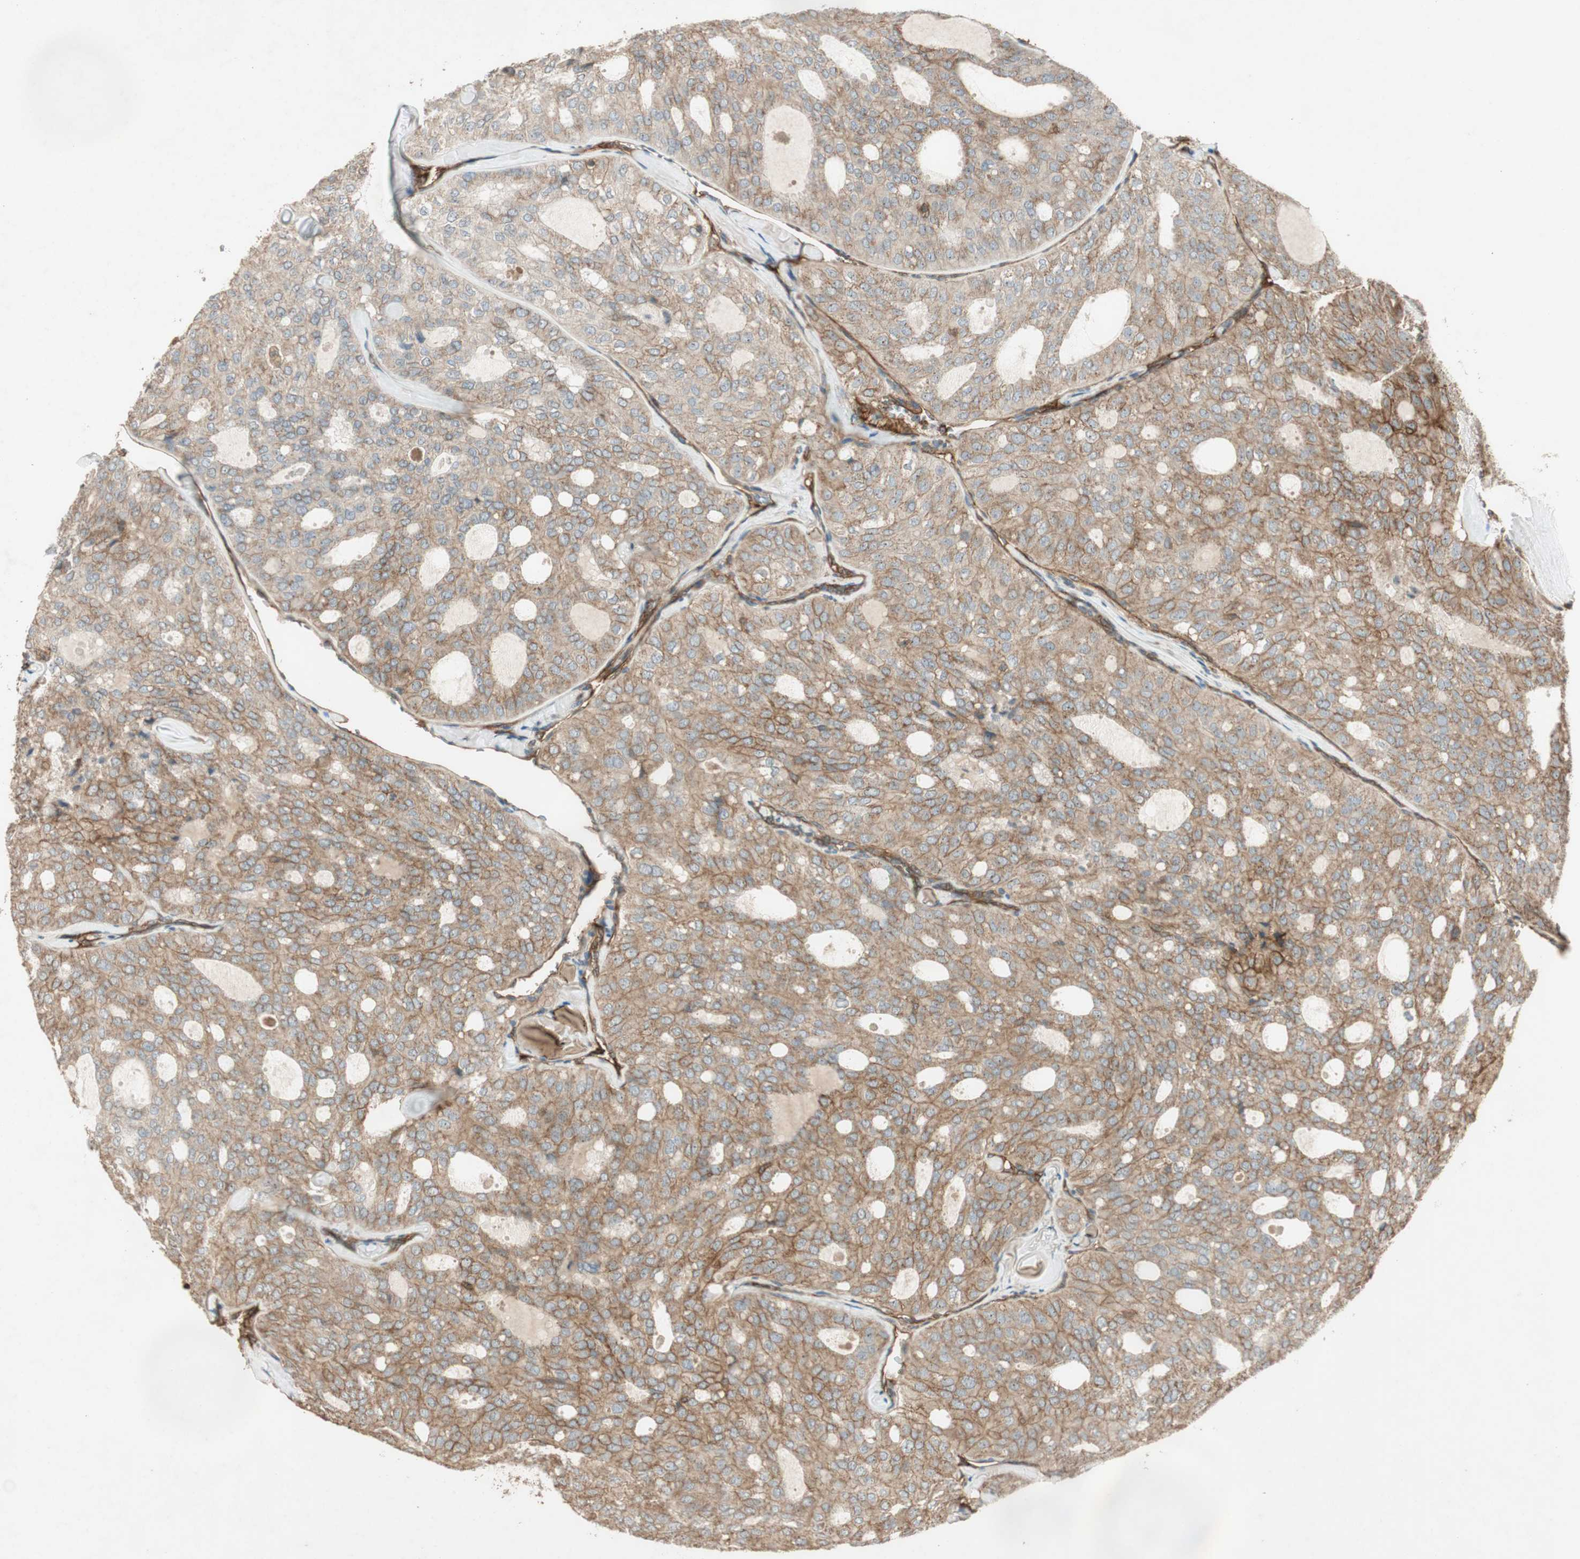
{"staining": {"intensity": "moderate", "quantity": ">75%", "location": "cytoplasmic/membranous"}, "tissue": "thyroid cancer", "cell_type": "Tumor cells", "image_type": "cancer", "snomed": [{"axis": "morphology", "description": "Follicular adenoma carcinoma, NOS"}, {"axis": "topography", "description": "Thyroid gland"}], "caption": "The histopathology image demonstrates immunohistochemical staining of thyroid cancer. There is moderate cytoplasmic/membranous staining is seen in approximately >75% of tumor cells.", "gene": "BTN3A3", "patient": {"sex": "male", "age": 75}}